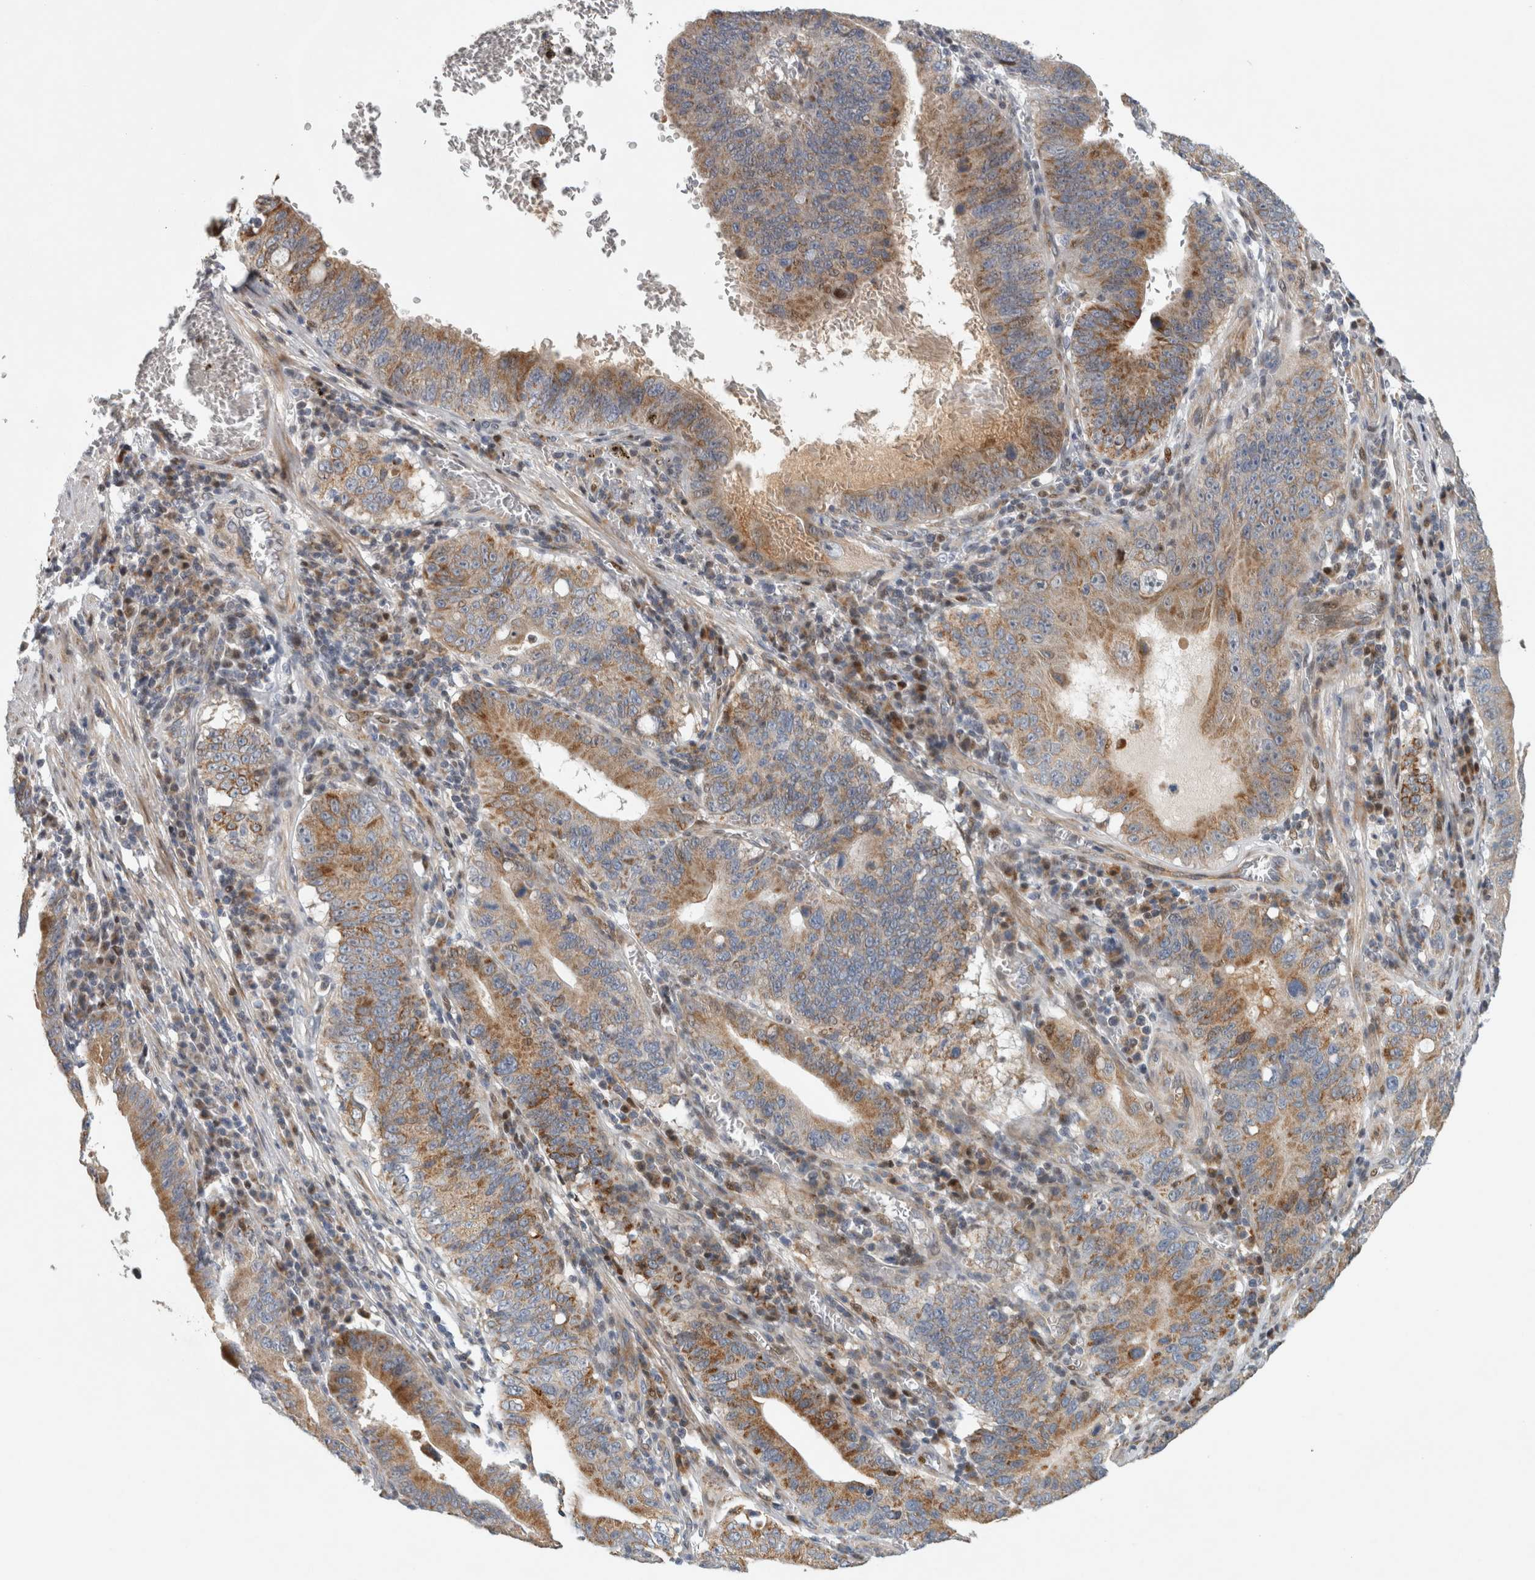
{"staining": {"intensity": "moderate", "quantity": ">75%", "location": "cytoplasmic/membranous"}, "tissue": "stomach cancer", "cell_type": "Tumor cells", "image_type": "cancer", "snomed": [{"axis": "morphology", "description": "Adenocarcinoma, NOS"}, {"axis": "topography", "description": "Stomach"}, {"axis": "topography", "description": "Gastric cardia"}], "caption": "Immunohistochemistry (IHC) (DAB) staining of human stomach cancer (adenocarcinoma) reveals moderate cytoplasmic/membranous protein expression in about >75% of tumor cells.", "gene": "RBM48", "patient": {"sex": "male", "age": 59}}